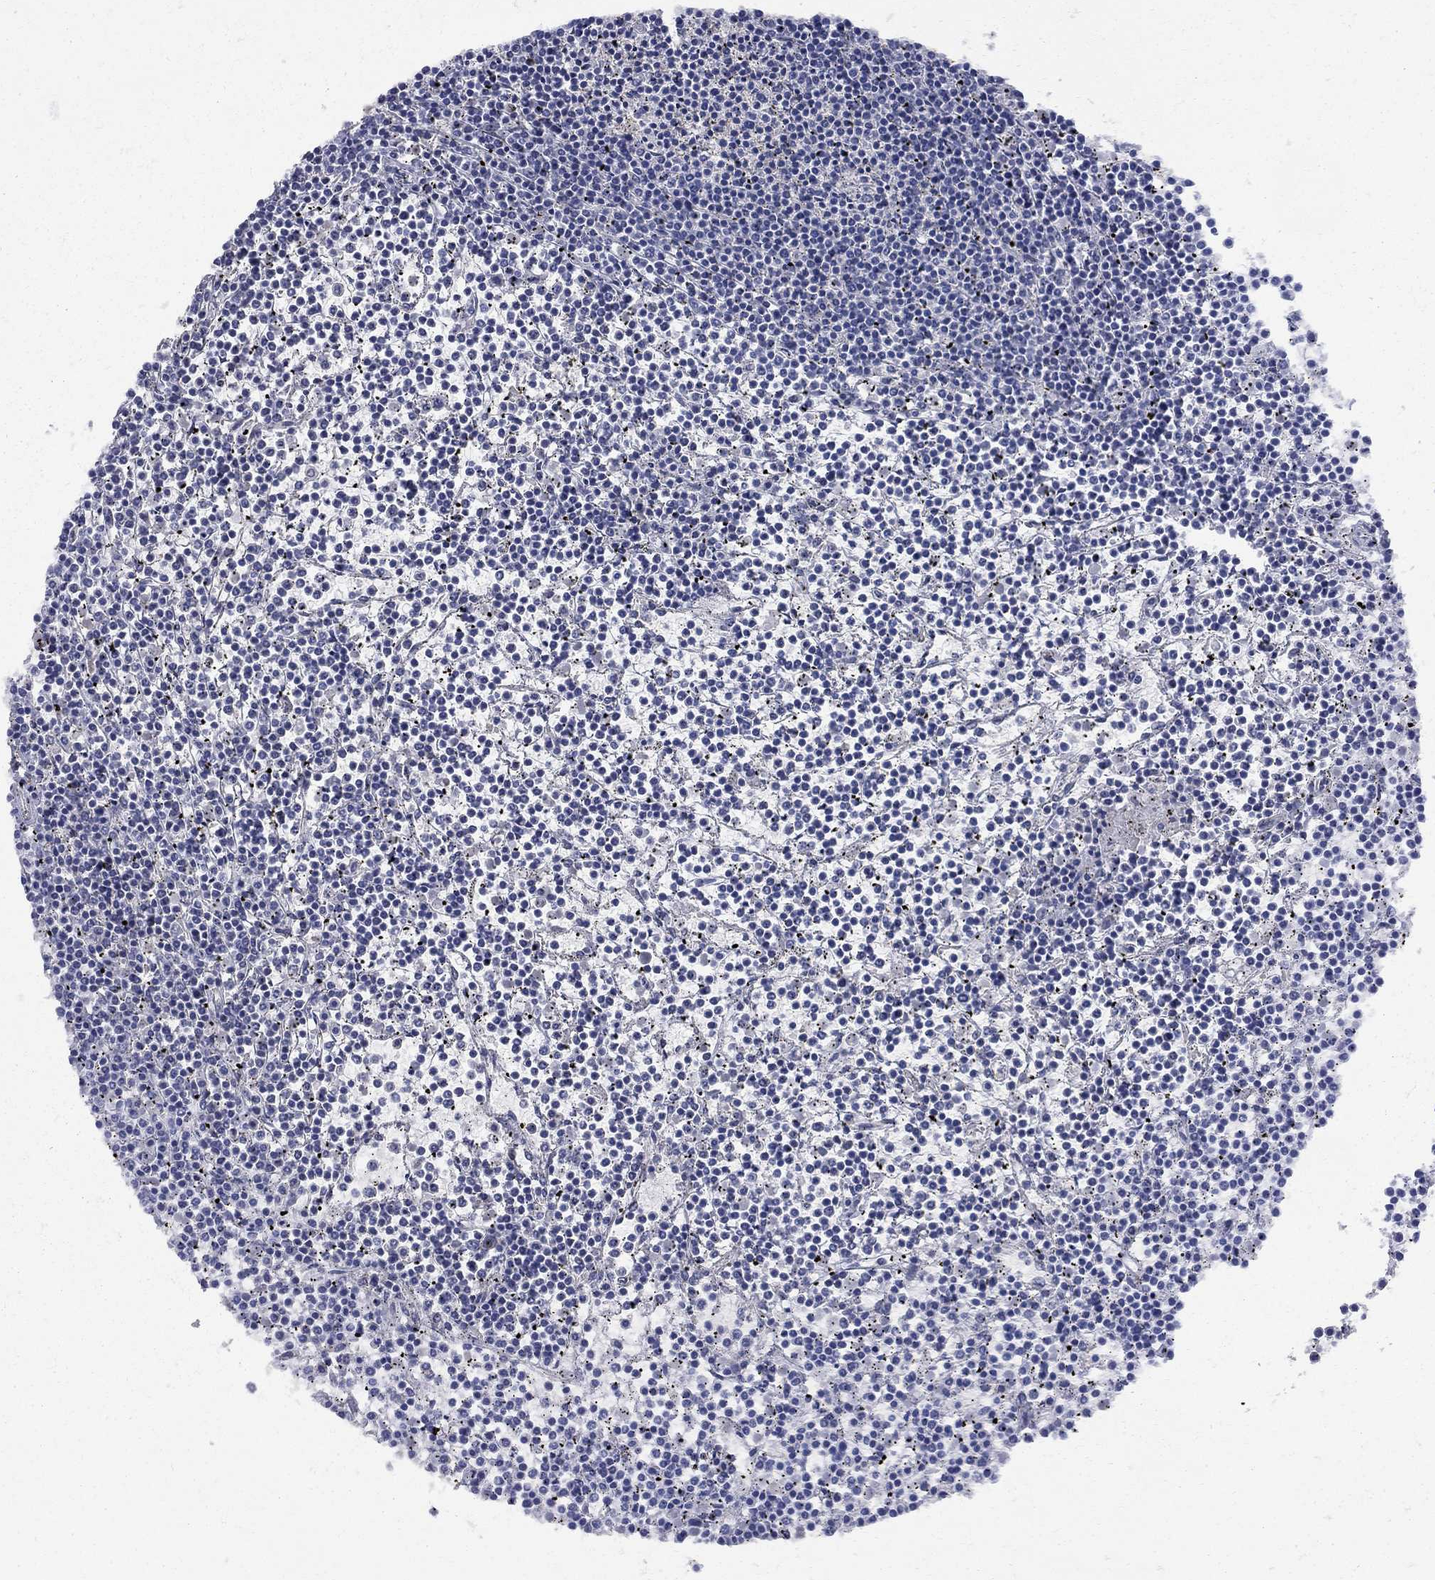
{"staining": {"intensity": "negative", "quantity": "none", "location": "none"}, "tissue": "lymphoma", "cell_type": "Tumor cells", "image_type": "cancer", "snomed": [{"axis": "morphology", "description": "Malignant lymphoma, non-Hodgkin's type, Low grade"}, {"axis": "topography", "description": "Spleen"}], "caption": "Low-grade malignant lymphoma, non-Hodgkin's type stained for a protein using immunohistochemistry demonstrates no staining tumor cells.", "gene": "SEPTIN8", "patient": {"sex": "female", "age": 19}}